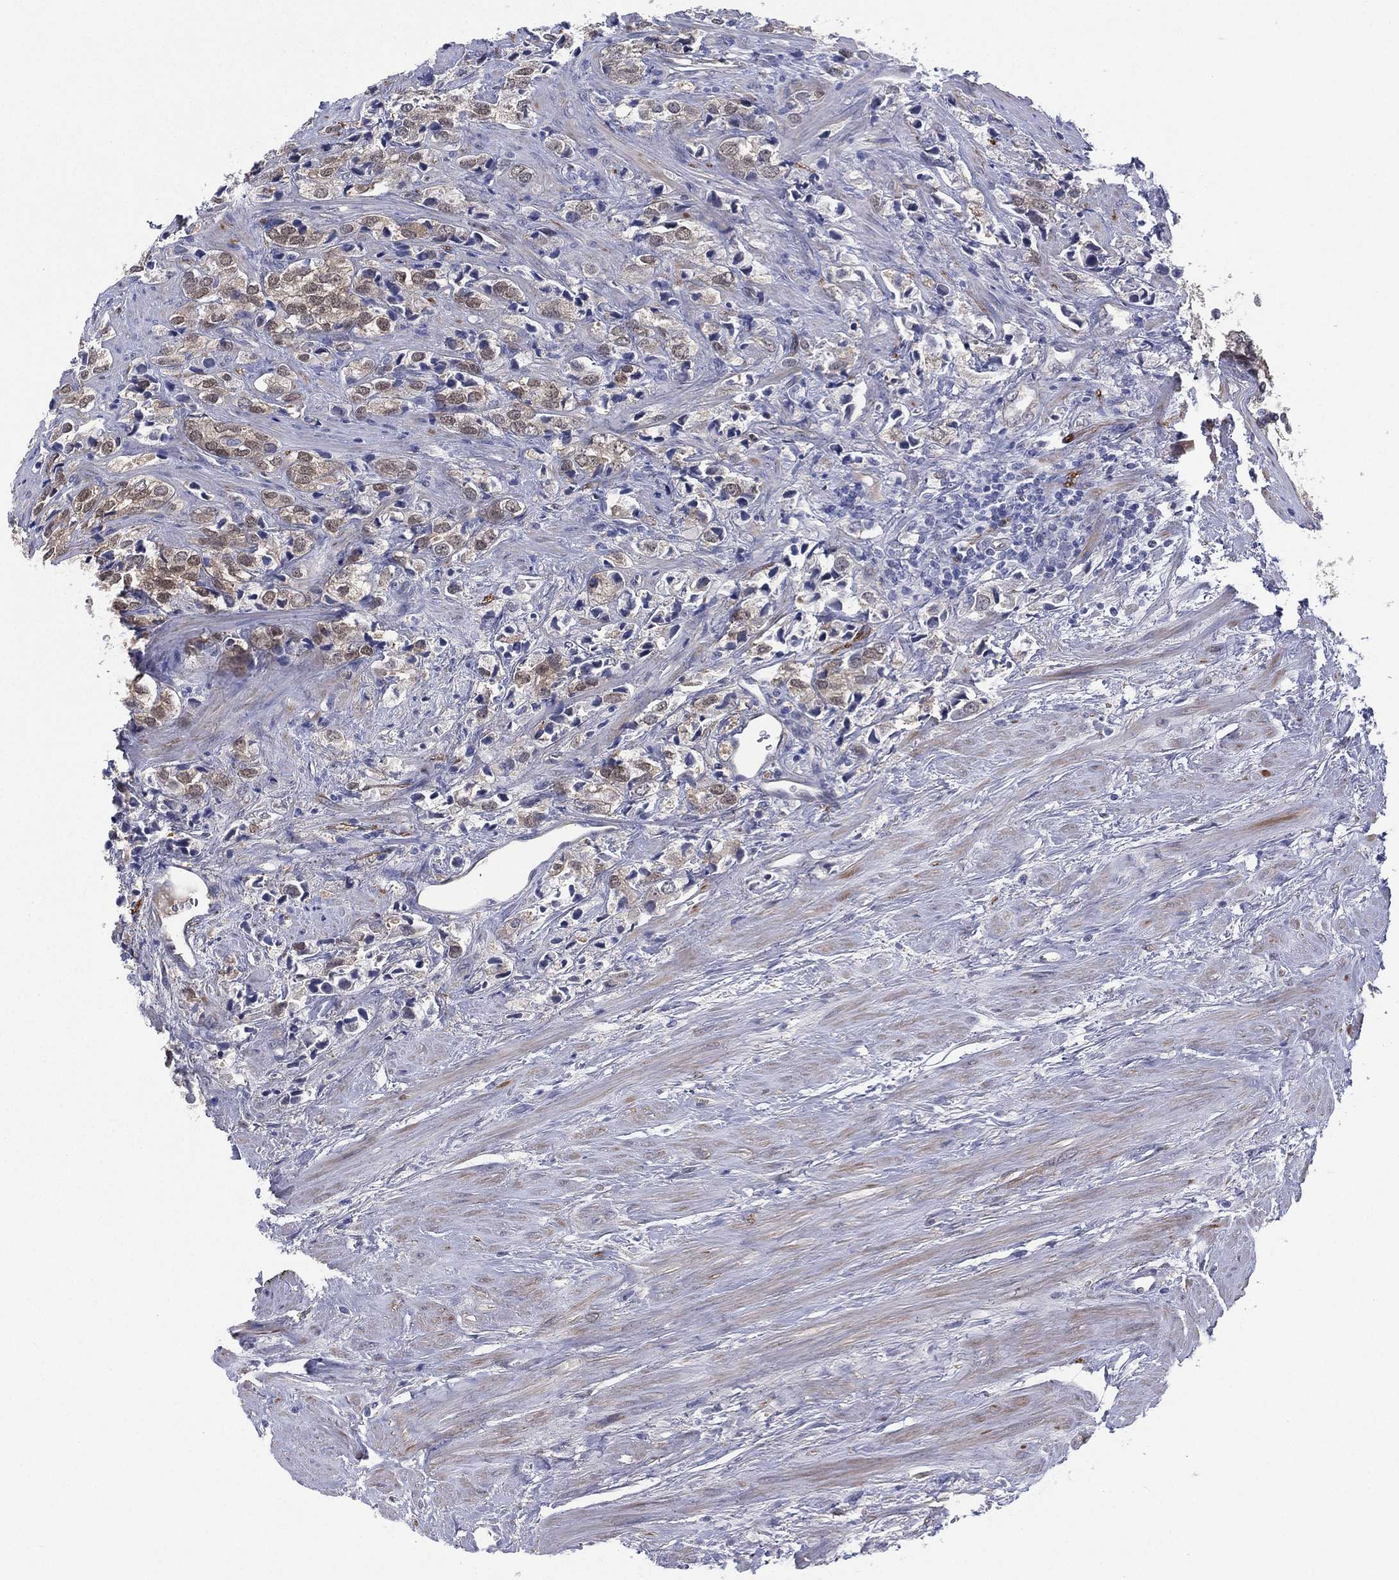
{"staining": {"intensity": "weak", "quantity": "25%-75%", "location": "nuclear"}, "tissue": "prostate cancer", "cell_type": "Tumor cells", "image_type": "cancer", "snomed": [{"axis": "morphology", "description": "Adenocarcinoma, NOS"}, {"axis": "topography", "description": "Prostate and seminal vesicle, NOS"}], "caption": "A micrograph of adenocarcinoma (prostate) stained for a protein demonstrates weak nuclear brown staining in tumor cells. (brown staining indicates protein expression, while blue staining denotes nuclei).", "gene": "DDAH1", "patient": {"sex": "male", "age": 63}}